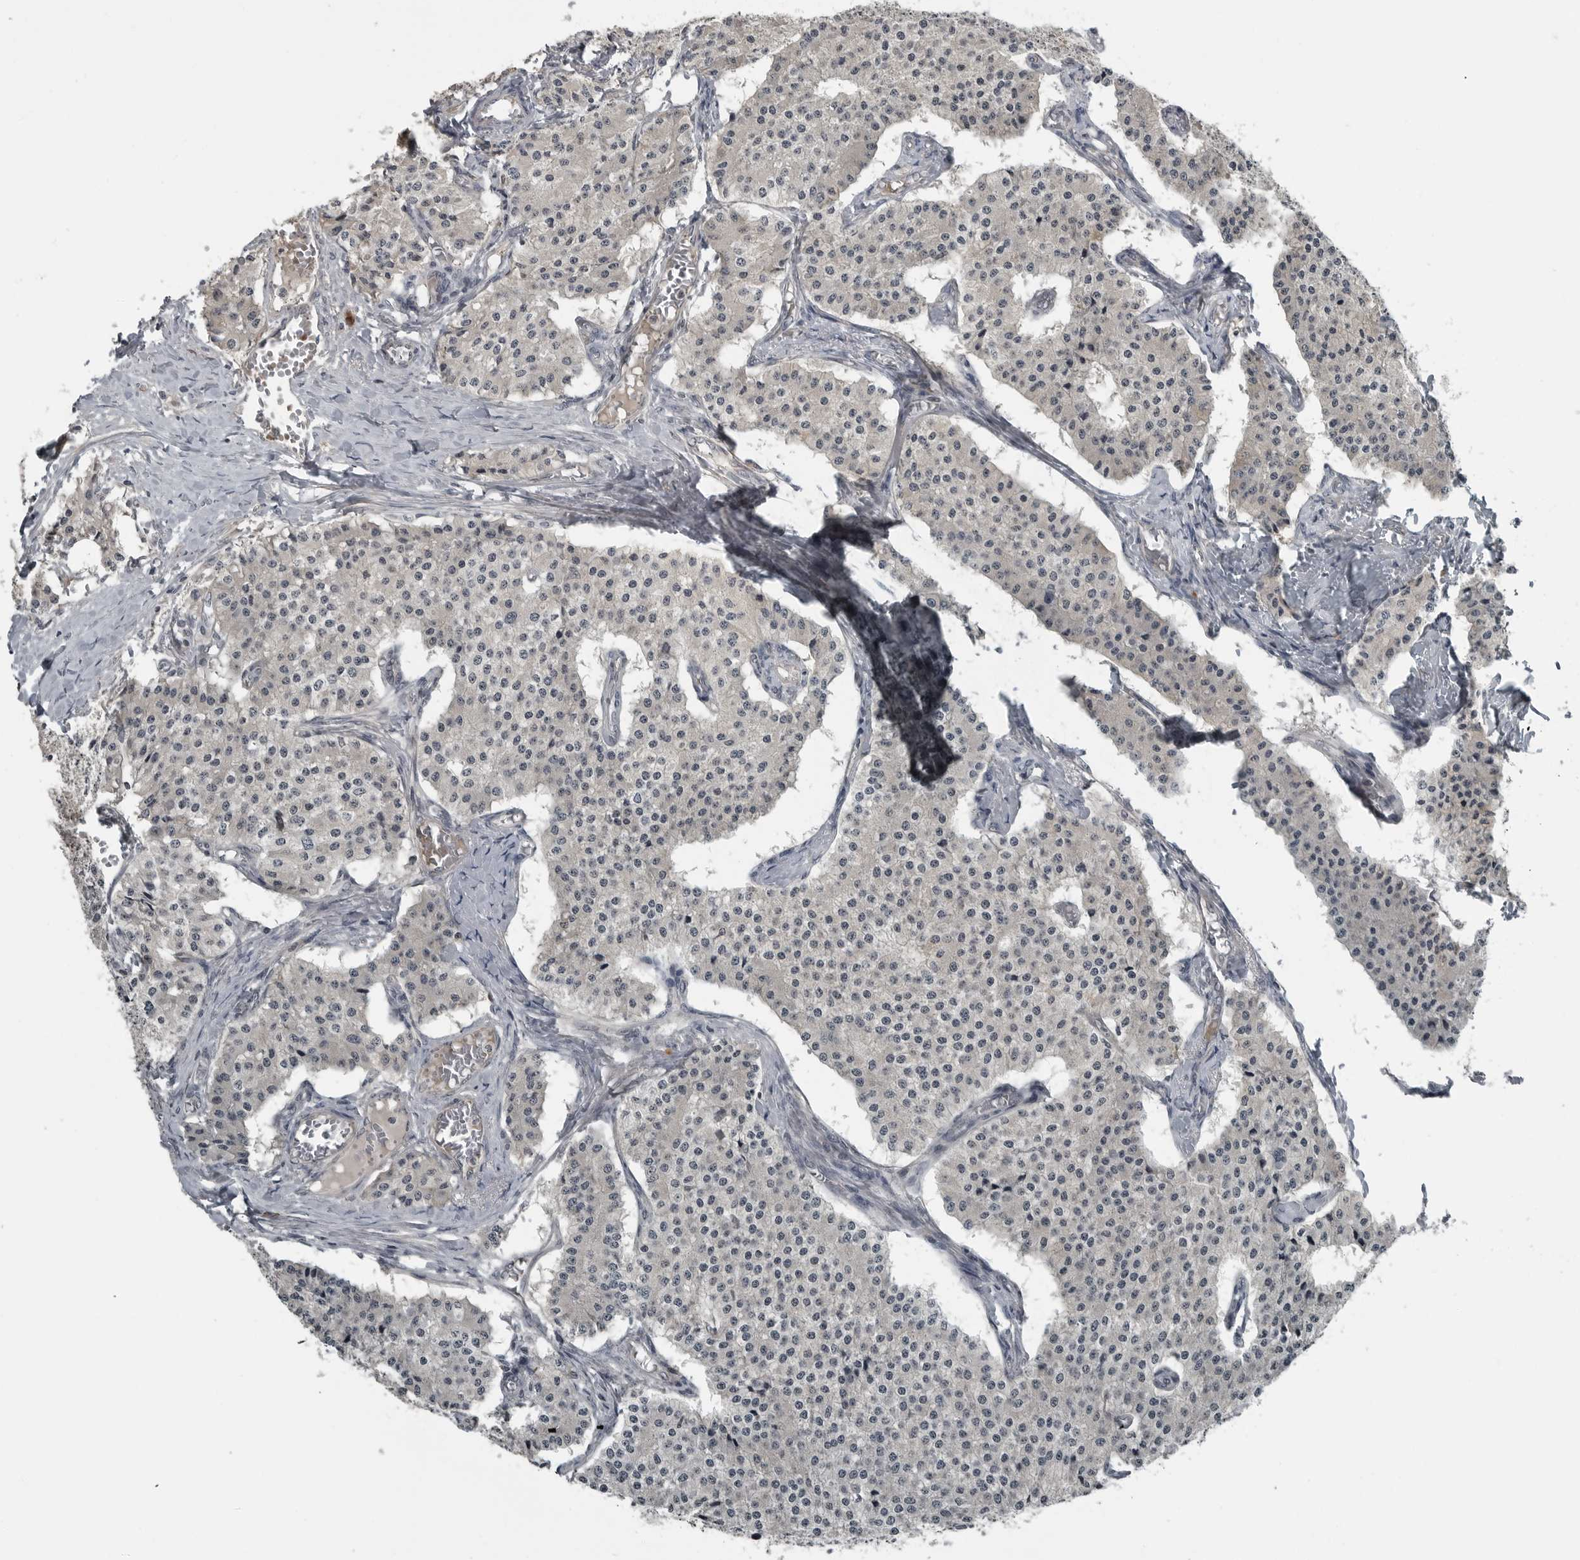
{"staining": {"intensity": "negative", "quantity": "none", "location": "none"}, "tissue": "carcinoid", "cell_type": "Tumor cells", "image_type": "cancer", "snomed": [{"axis": "morphology", "description": "Carcinoid, malignant, NOS"}, {"axis": "topography", "description": "Colon"}], "caption": "This is a histopathology image of immunohistochemistry staining of carcinoid, which shows no expression in tumor cells.", "gene": "GAK", "patient": {"sex": "female", "age": 52}}